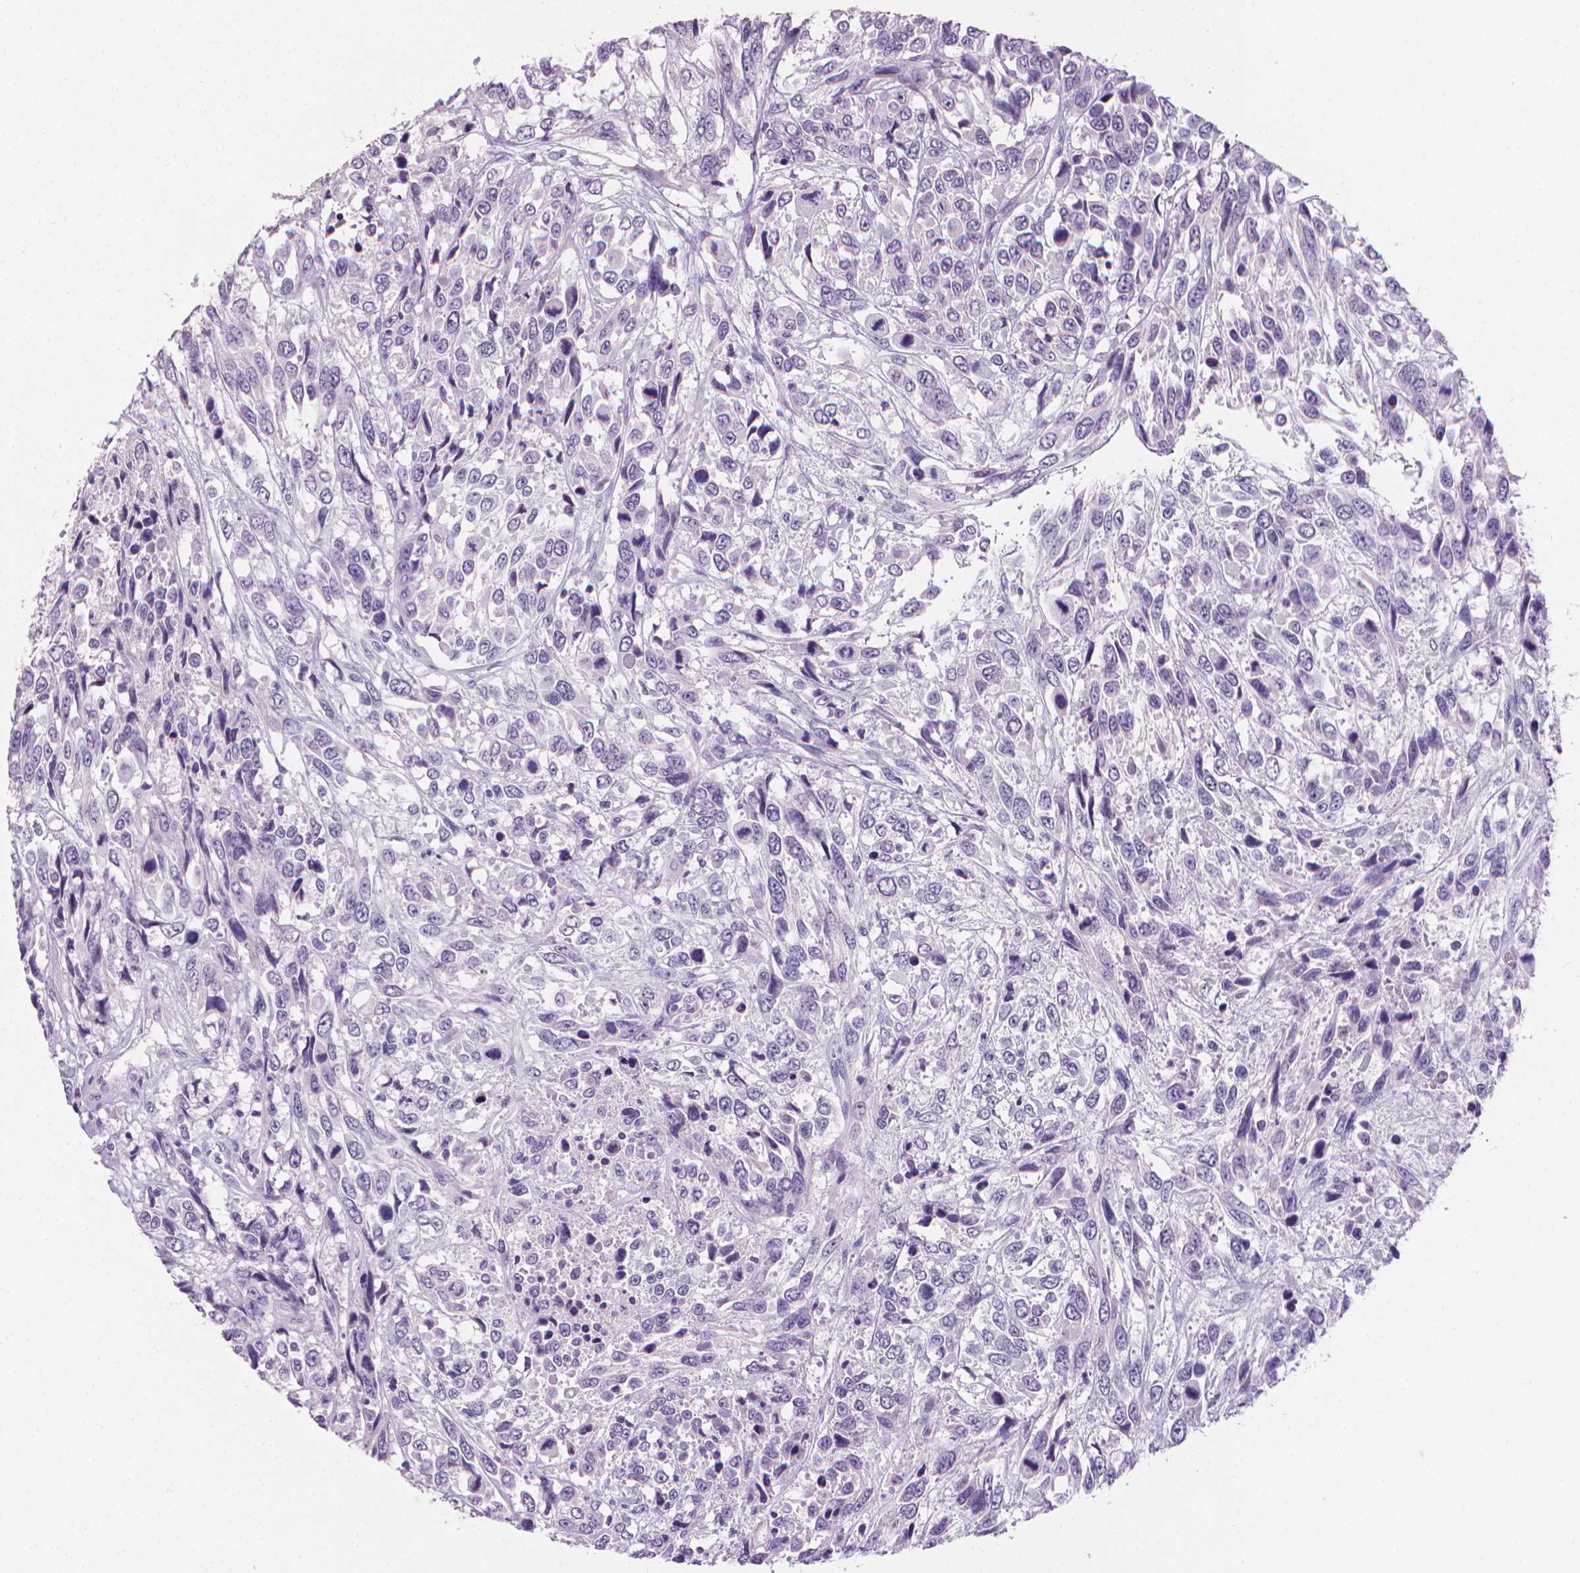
{"staining": {"intensity": "negative", "quantity": "none", "location": "none"}, "tissue": "urothelial cancer", "cell_type": "Tumor cells", "image_type": "cancer", "snomed": [{"axis": "morphology", "description": "Urothelial carcinoma, High grade"}, {"axis": "topography", "description": "Urinary bladder"}], "caption": "Immunohistochemistry micrograph of neoplastic tissue: urothelial cancer stained with DAB (3,3'-diaminobenzidine) displays no significant protein expression in tumor cells.", "gene": "XPNPEP2", "patient": {"sex": "female", "age": 70}}